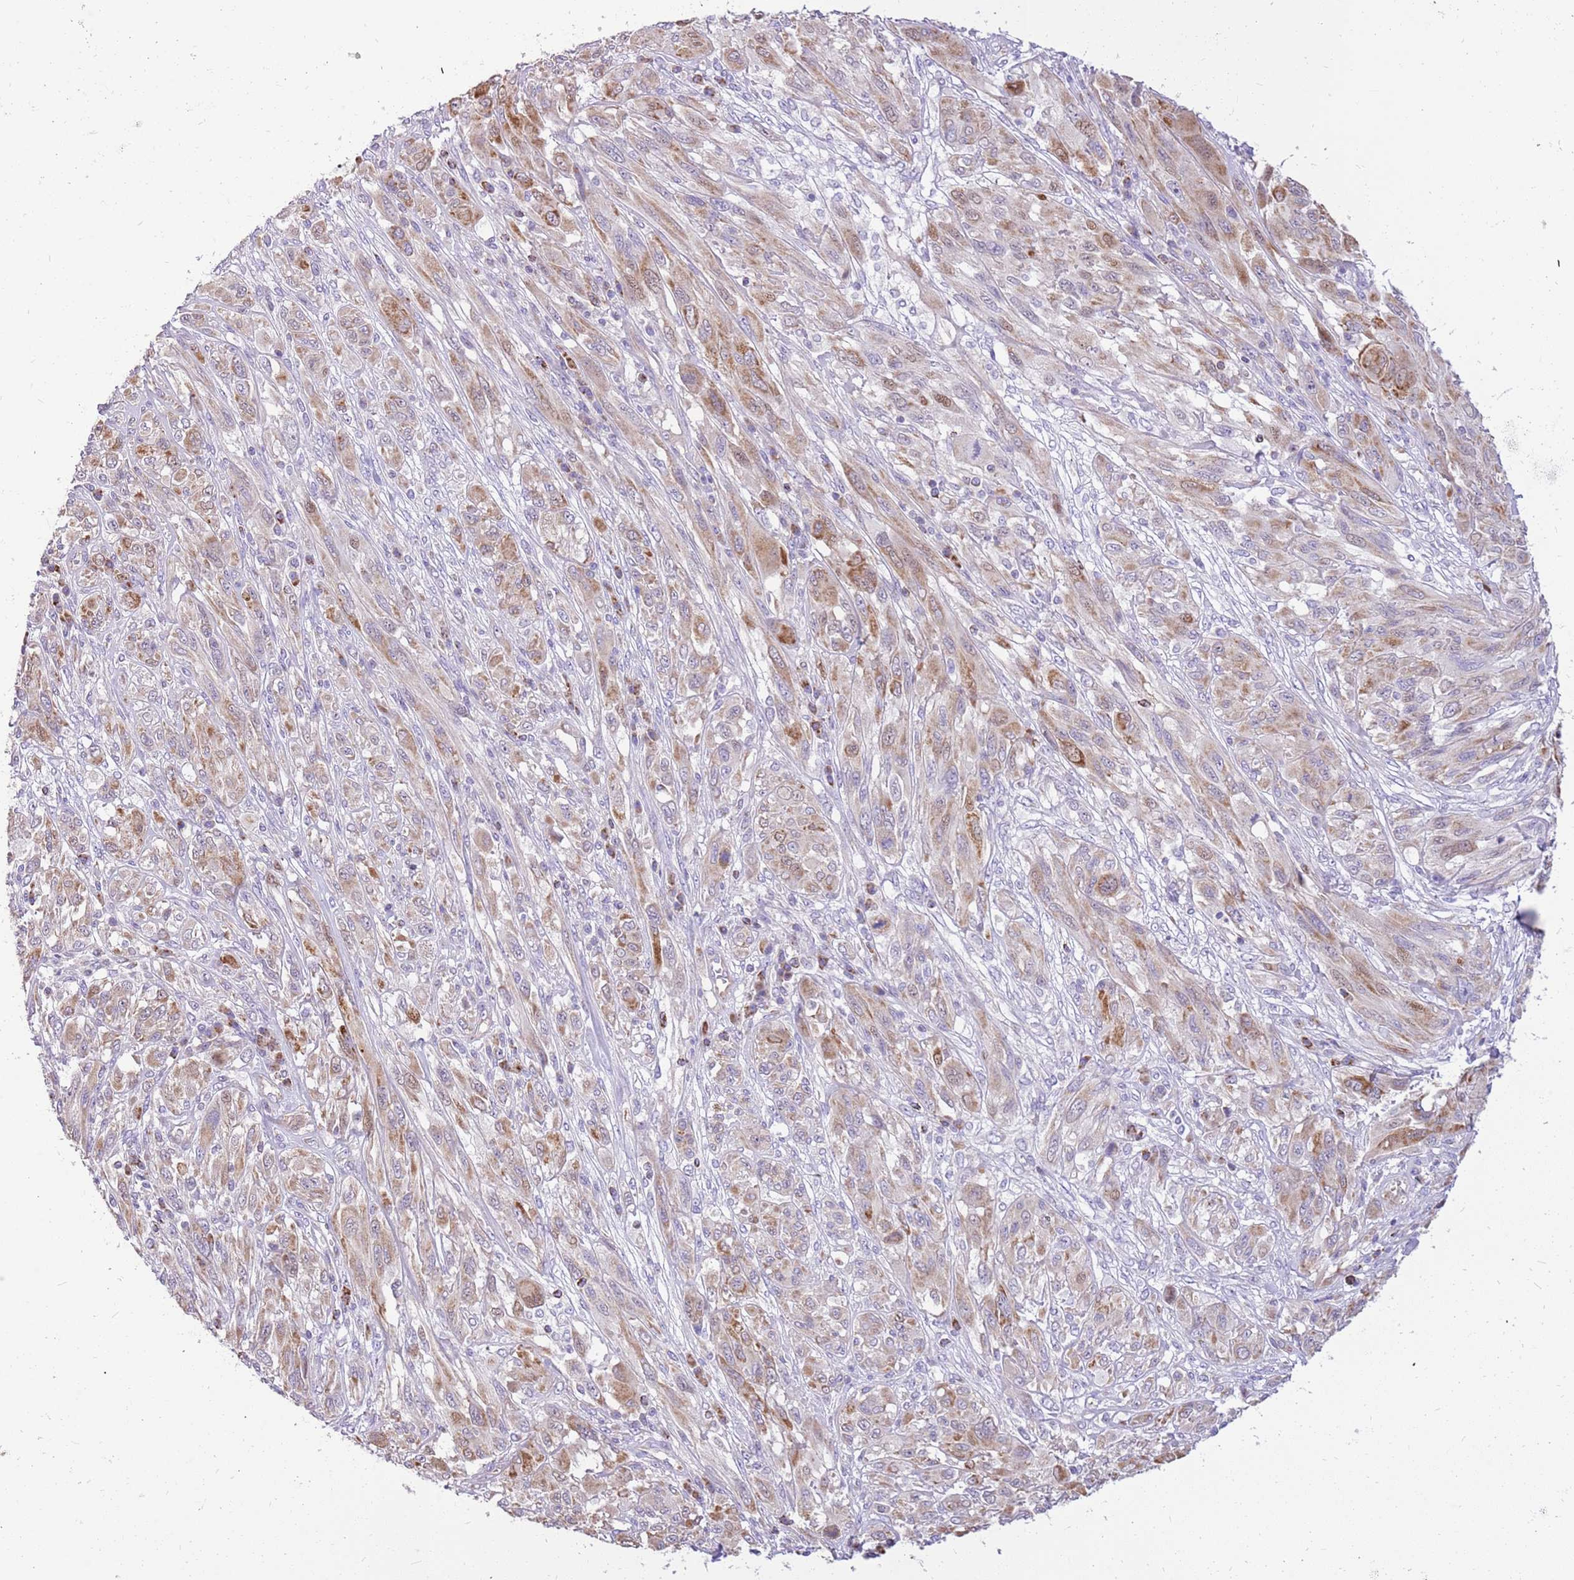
{"staining": {"intensity": "moderate", "quantity": "25%-75%", "location": "cytoplasmic/membranous"}, "tissue": "melanoma", "cell_type": "Tumor cells", "image_type": "cancer", "snomed": [{"axis": "morphology", "description": "Malignant melanoma, NOS"}, {"axis": "topography", "description": "Skin"}], "caption": "Immunohistochemistry of malignant melanoma shows medium levels of moderate cytoplasmic/membranous expression in about 25%-75% of tumor cells. The staining was performed using DAB to visualize the protein expression in brown, while the nuclei were stained in blue with hematoxylin (Magnification: 20x).", "gene": "COX17", "patient": {"sex": "female", "age": 91}}